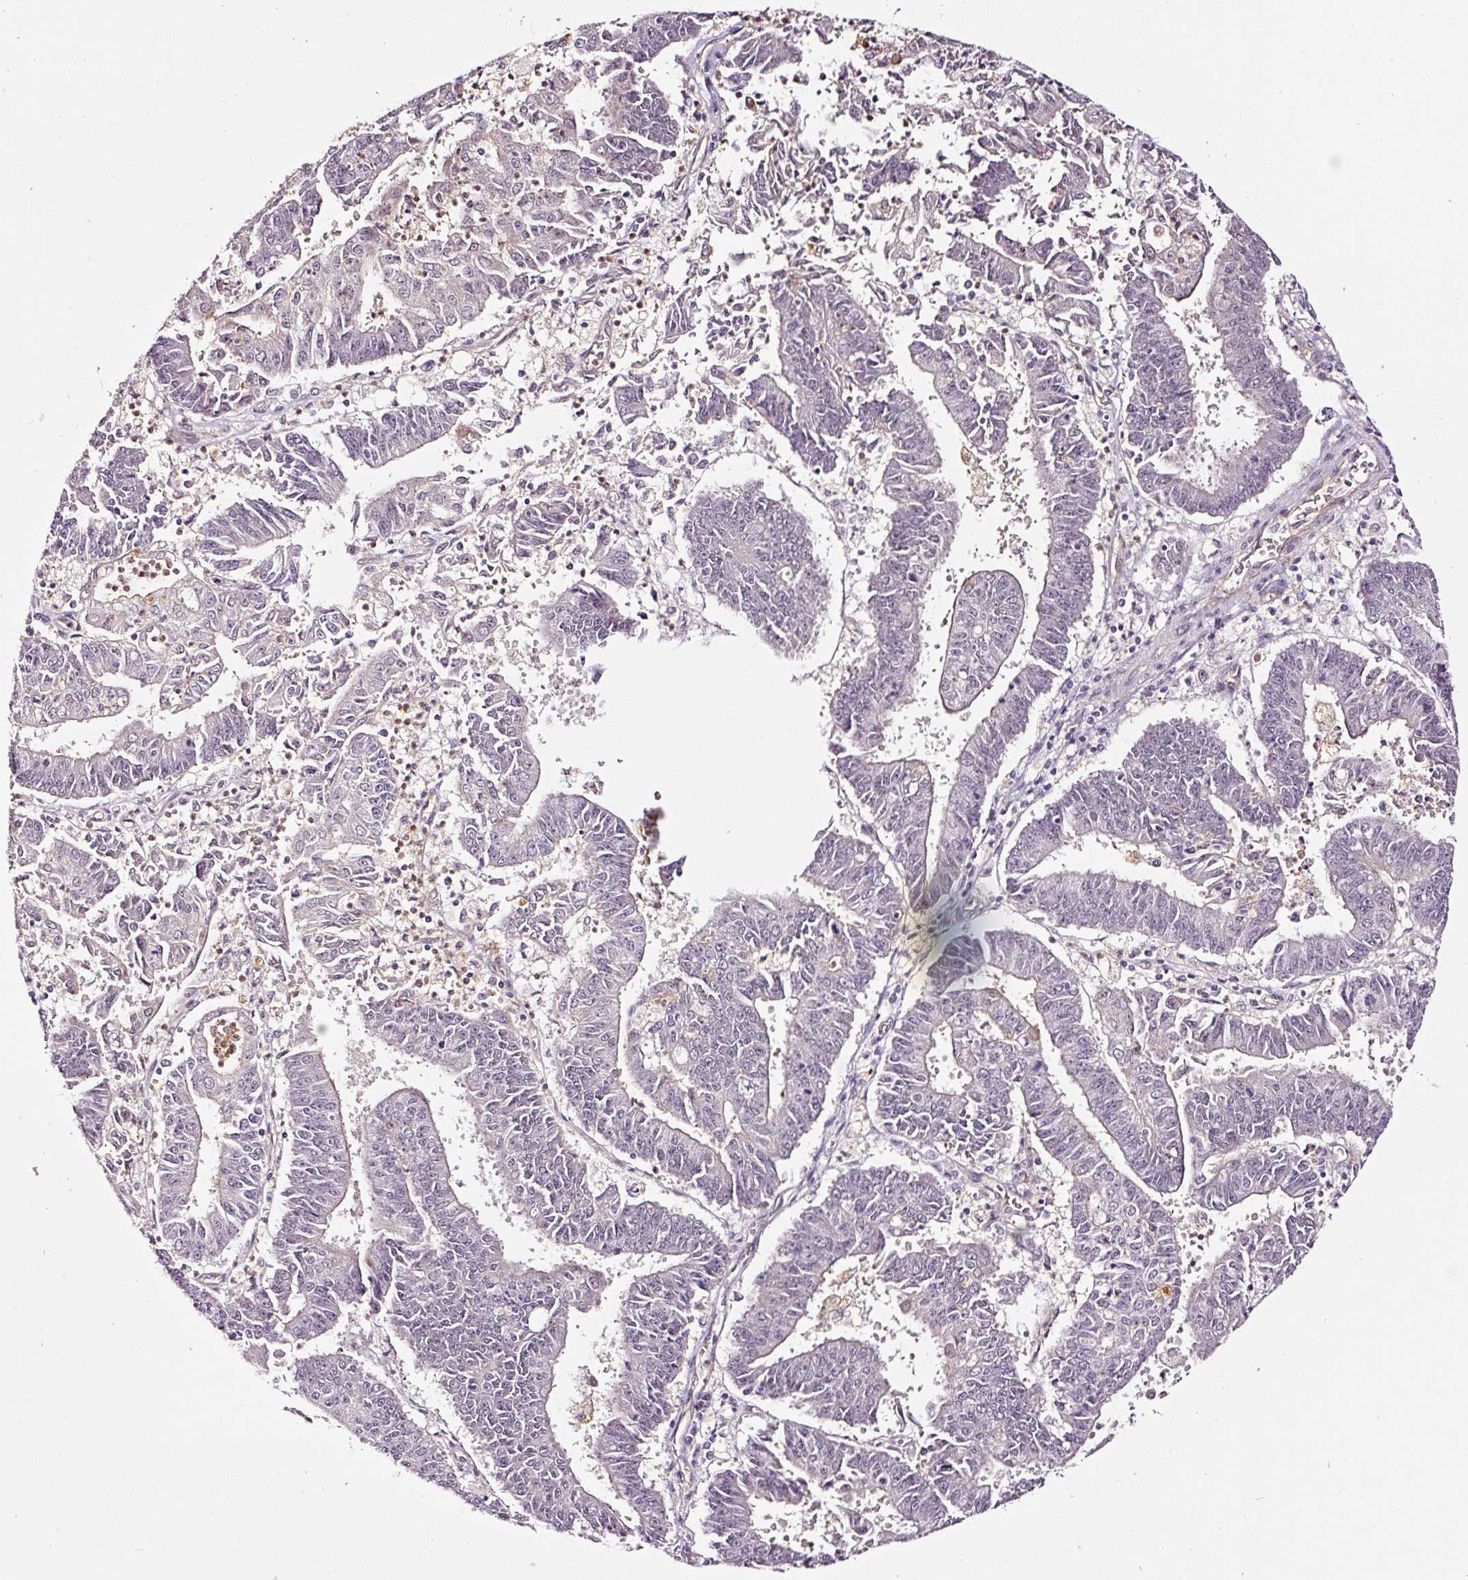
{"staining": {"intensity": "negative", "quantity": "none", "location": "none"}, "tissue": "endometrial cancer", "cell_type": "Tumor cells", "image_type": "cancer", "snomed": [{"axis": "morphology", "description": "Adenocarcinoma, NOS"}, {"axis": "topography", "description": "Endometrium"}], "caption": "DAB (3,3'-diaminobenzidine) immunohistochemical staining of human adenocarcinoma (endometrial) displays no significant expression in tumor cells.", "gene": "ABCB4", "patient": {"sex": "female", "age": 73}}